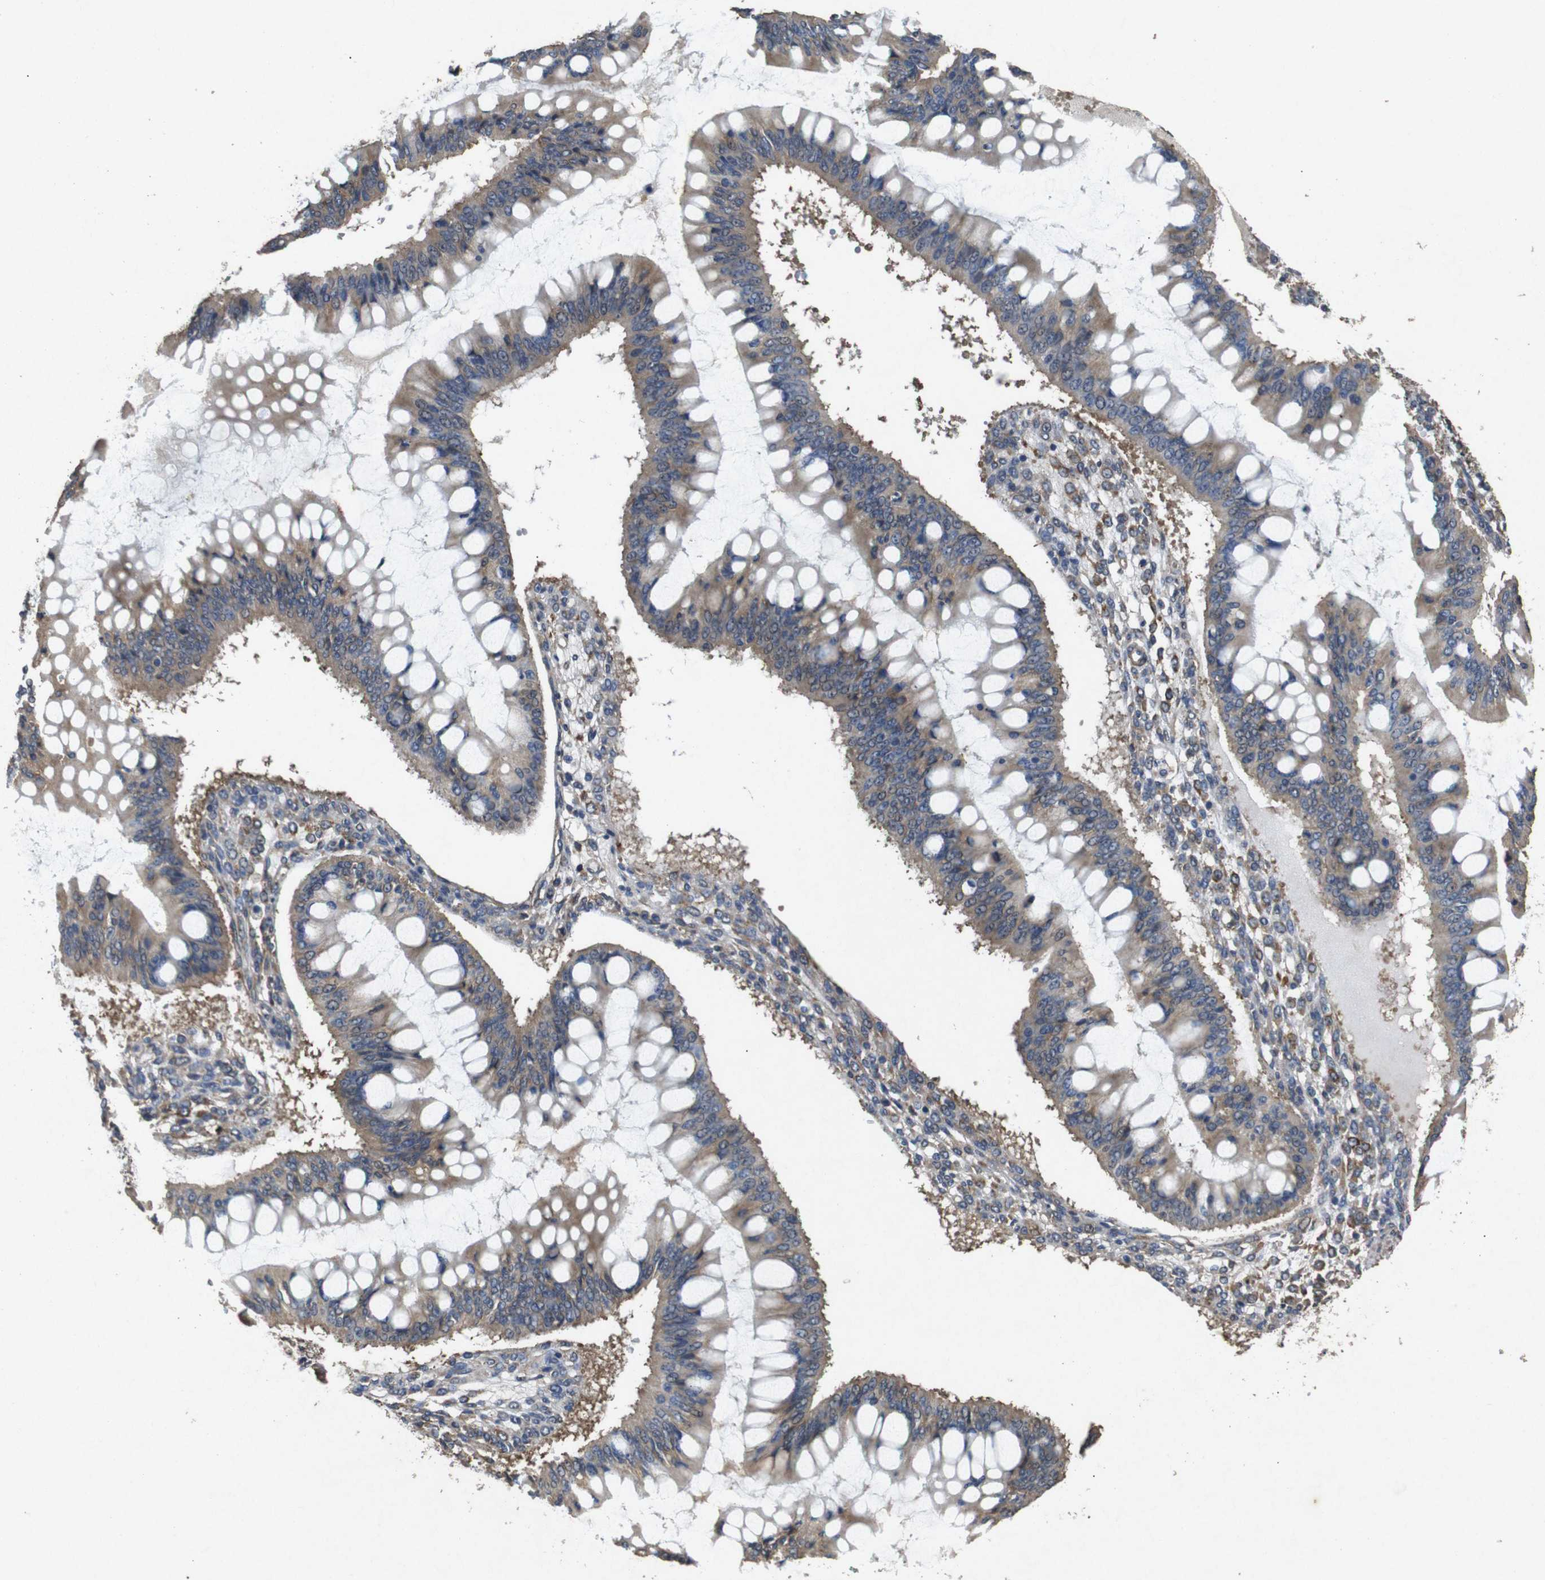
{"staining": {"intensity": "moderate", "quantity": ">75%", "location": "cytoplasmic/membranous"}, "tissue": "ovarian cancer", "cell_type": "Tumor cells", "image_type": "cancer", "snomed": [{"axis": "morphology", "description": "Cystadenocarcinoma, mucinous, NOS"}, {"axis": "topography", "description": "Ovary"}], "caption": "Brown immunohistochemical staining in human ovarian cancer exhibits moderate cytoplasmic/membranous expression in approximately >75% of tumor cells.", "gene": "BNIP3", "patient": {"sex": "female", "age": 73}}